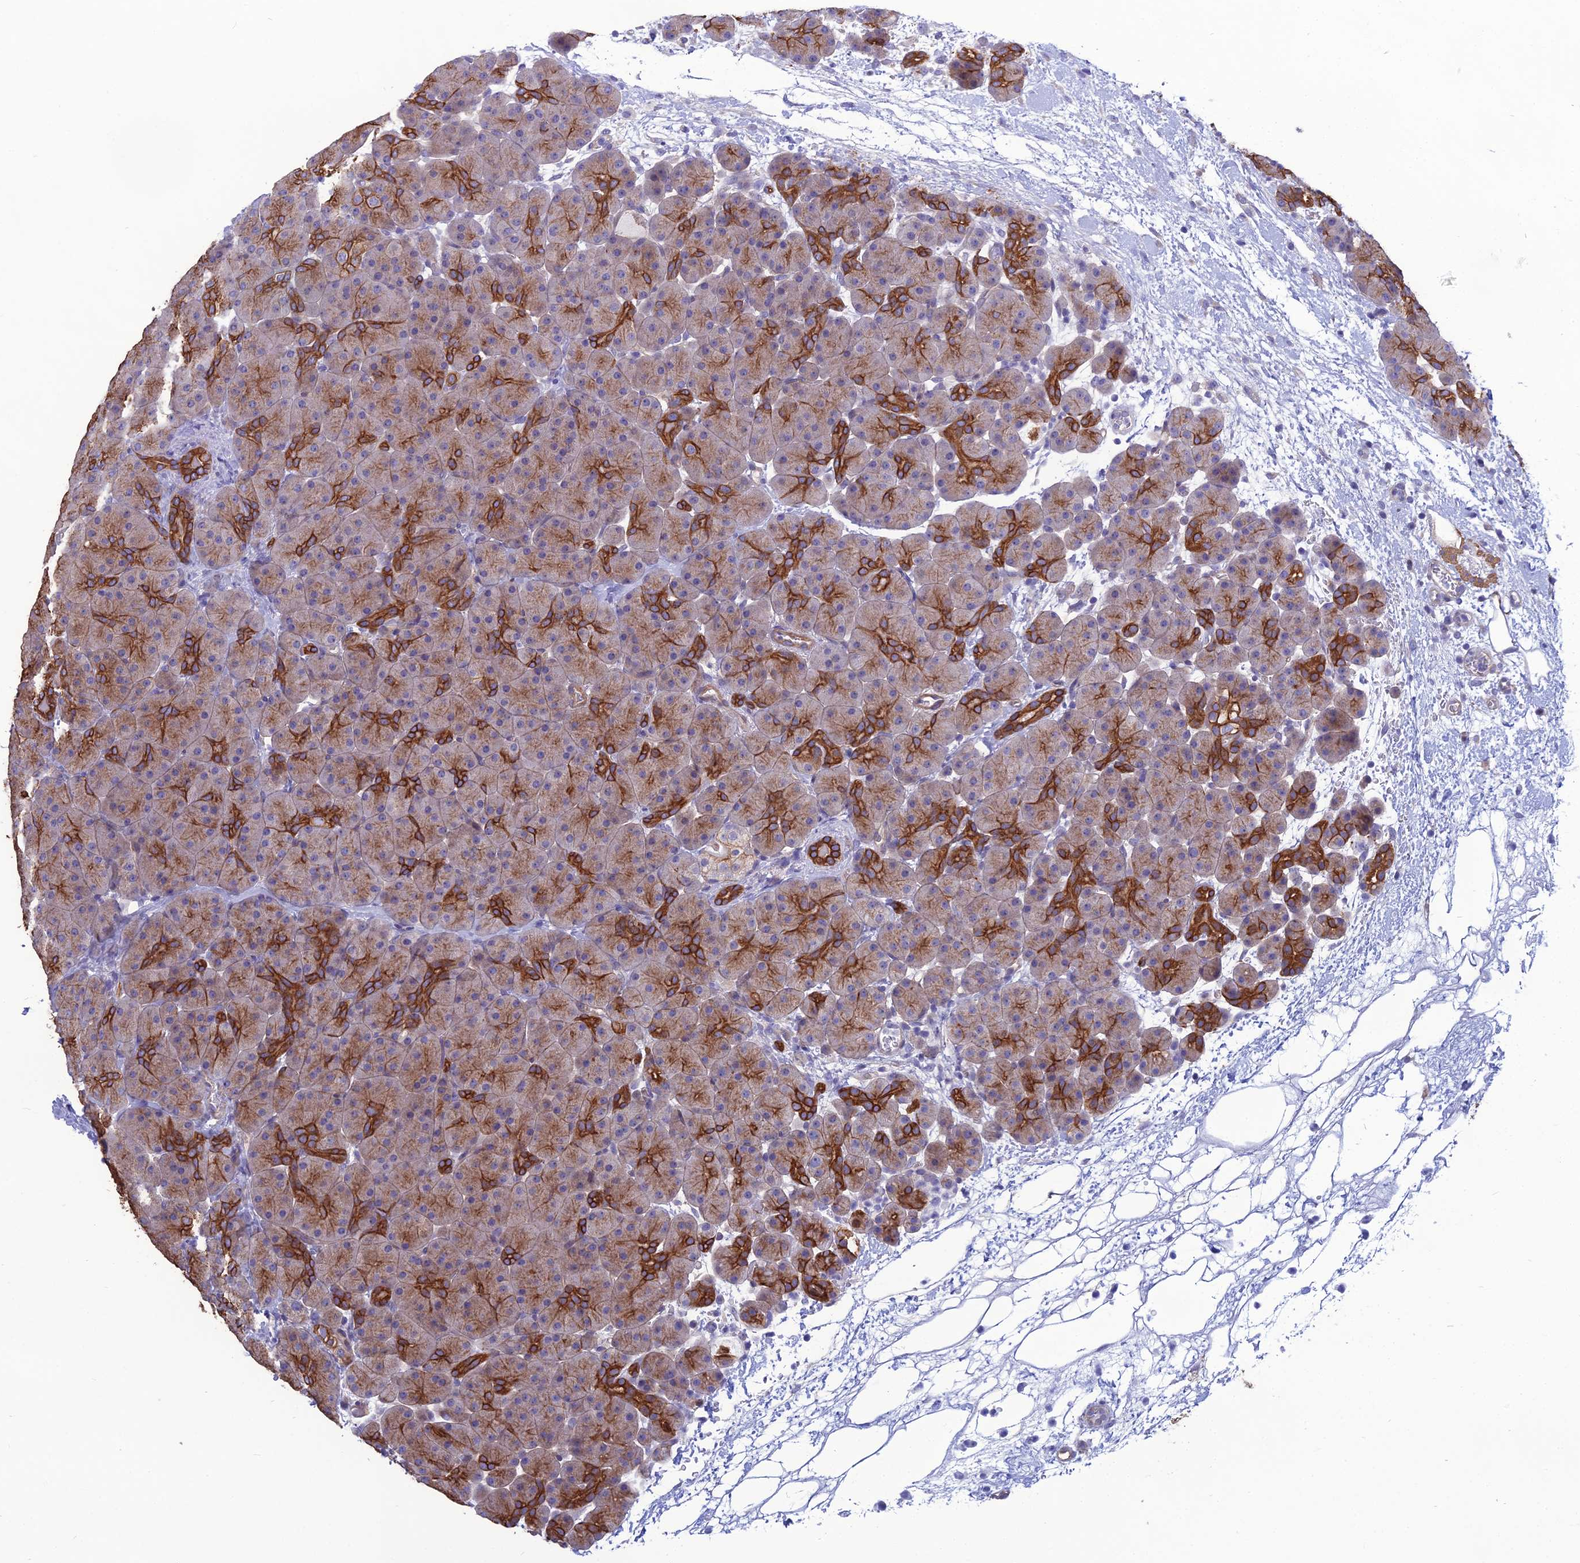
{"staining": {"intensity": "strong", "quantity": "25%-75%", "location": "cytoplasmic/membranous"}, "tissue": "pancreas", "cell_type": "Exocrine glandular cells", "image_type": "normal", "snomed": [{"axis": "morphology", "description": "Normal tissue, NOS"}, {"axis": "topography", "description": "Pancreas"}], "caption": "Benign pancreas displays strong cytoplasmic/membranous staining in approximately 25%-75% of exocrine glandular cells, visualized by immunohistochemistry.", "gene": "LZTS2", "patient": {"sex": "male", "age": 66}}